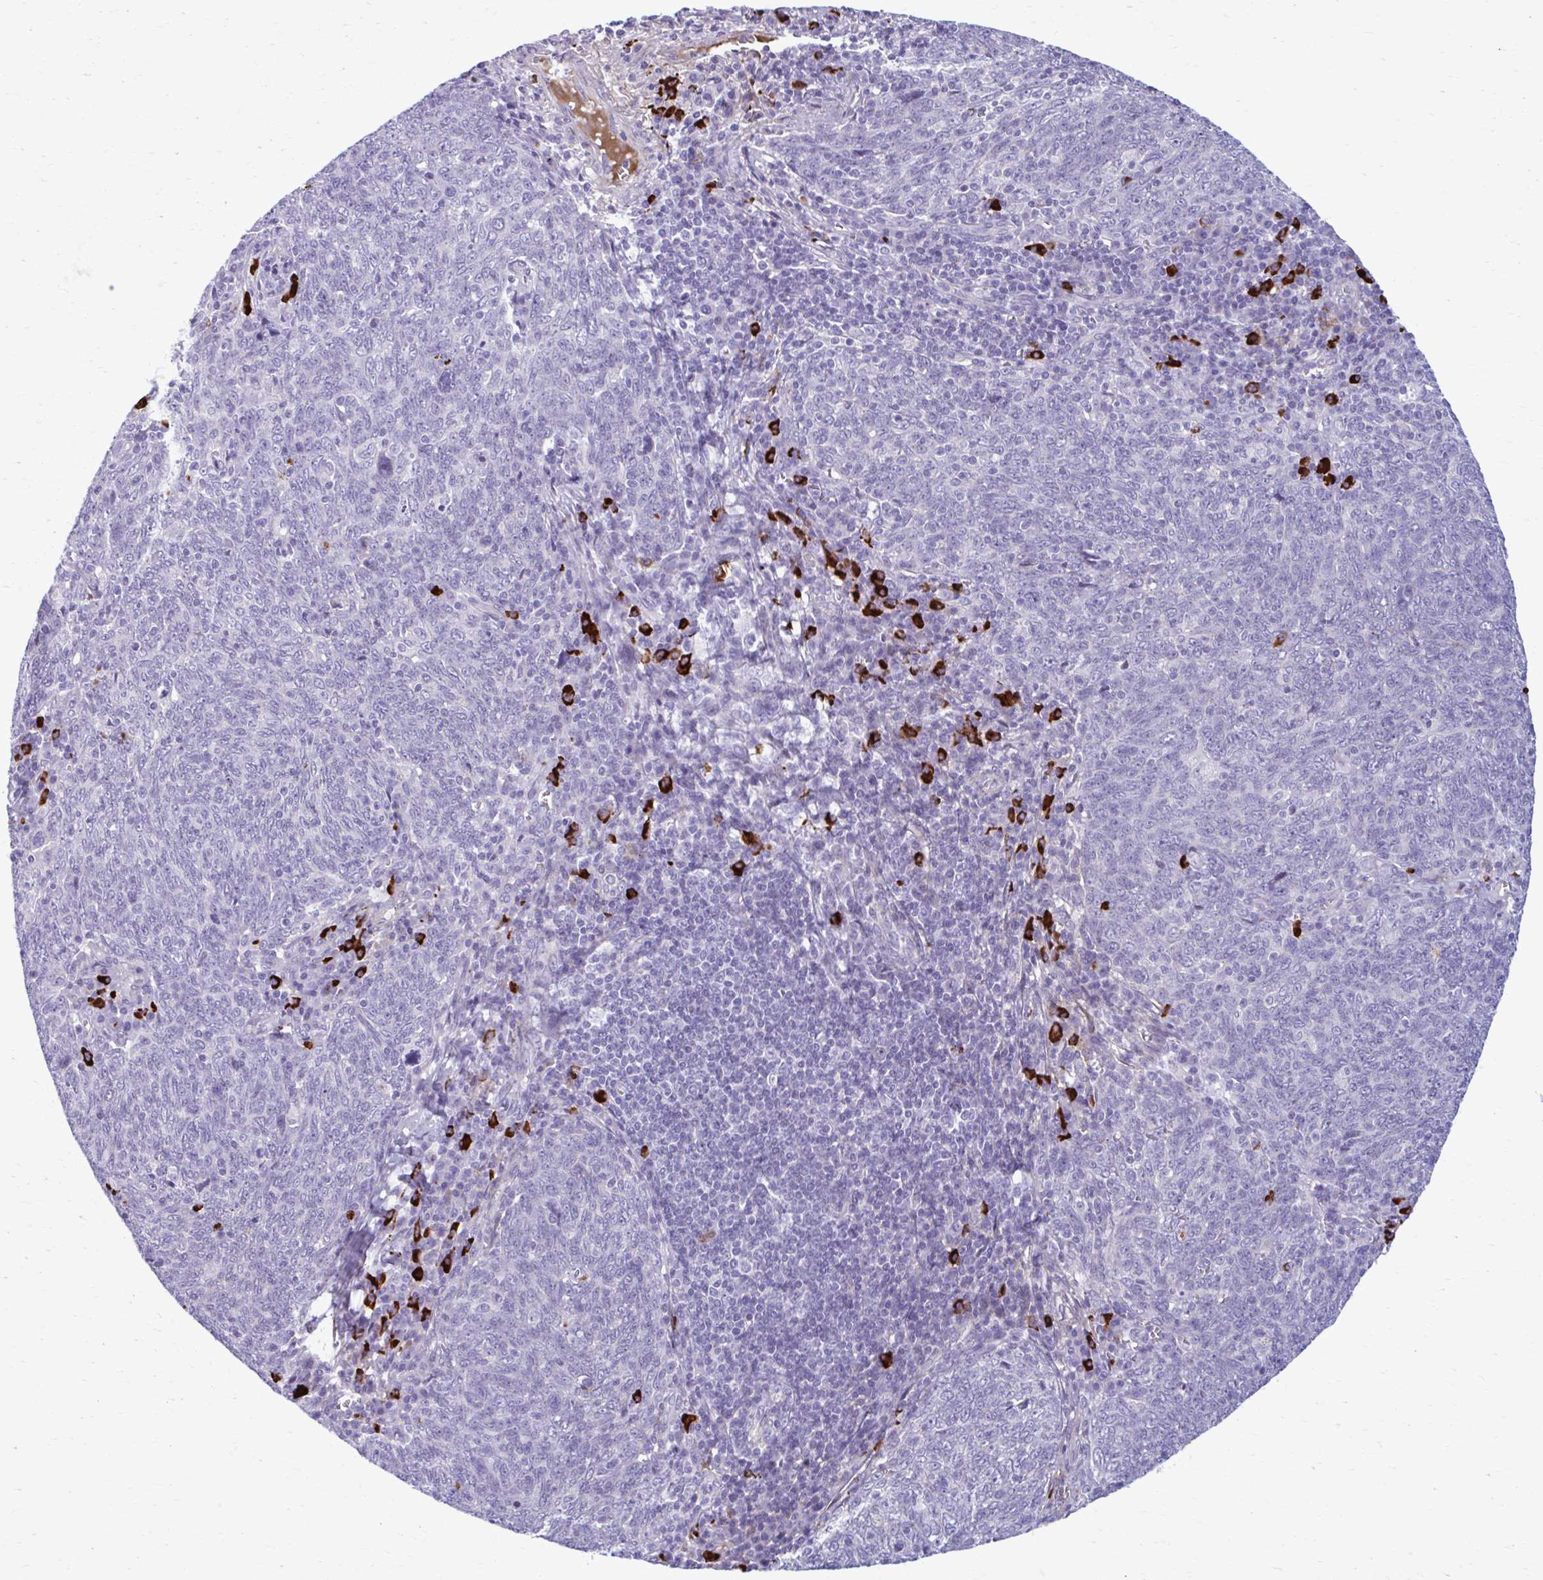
{"staining": {"intensity": "negative", "quantity": "none", "location": "none"}, "tissue": "lung cancer", "cell_type": "Tumor cells", "image_type": "cancer", "snomed": [{"axis": "morphology", "description": "Squamous cell carcinoma, NOS"}, {"axis": "topography", "description": "Lung"}], "caption": "Immunohistochemistry (IHC) photomicrograph of lung squamous cell carcinoma stained for a protein (brown), which displays no staining in tumor cells.", "gene": "C12orf71", "patient": {"sex": "female", "age": 72}}